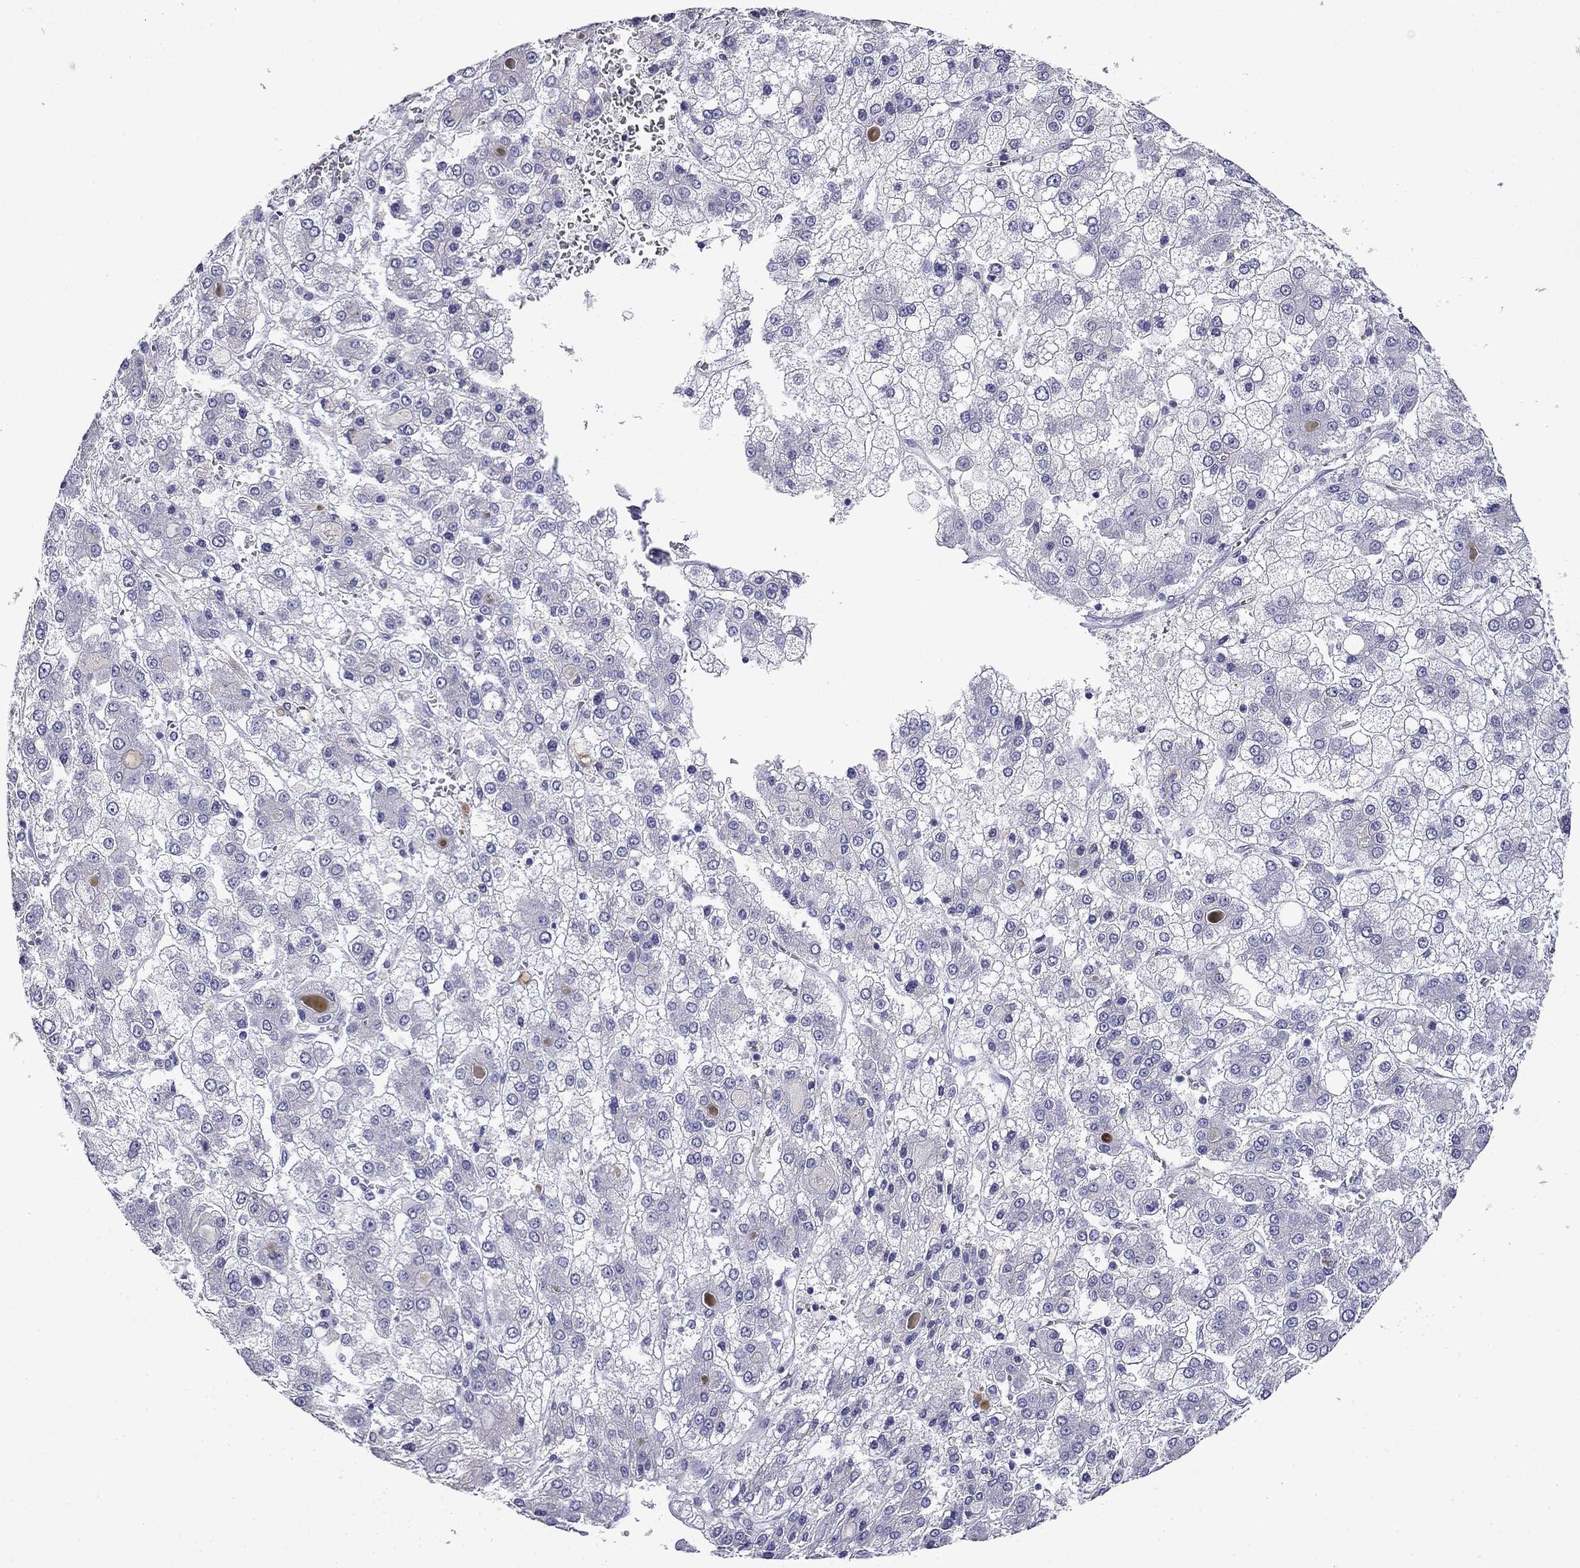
{"staining": {"intensity": "negative", "quantity": "none", "location": "none"}, "tissue": "liver cancer", "cell_type": "Tumor cells", "image_type": "cancer", "snomed": [{"axis": "morphology", "description": "Carcinoma, Hepatocellular, NOS"}, {"axis": "topography", "description": "Liver"}], "caption": "Immunohistochemistry of liver cancer reveals no expression in tumor cells.", "gene": "MYO15A", "patient": {"sex": "male", "age": 73}}